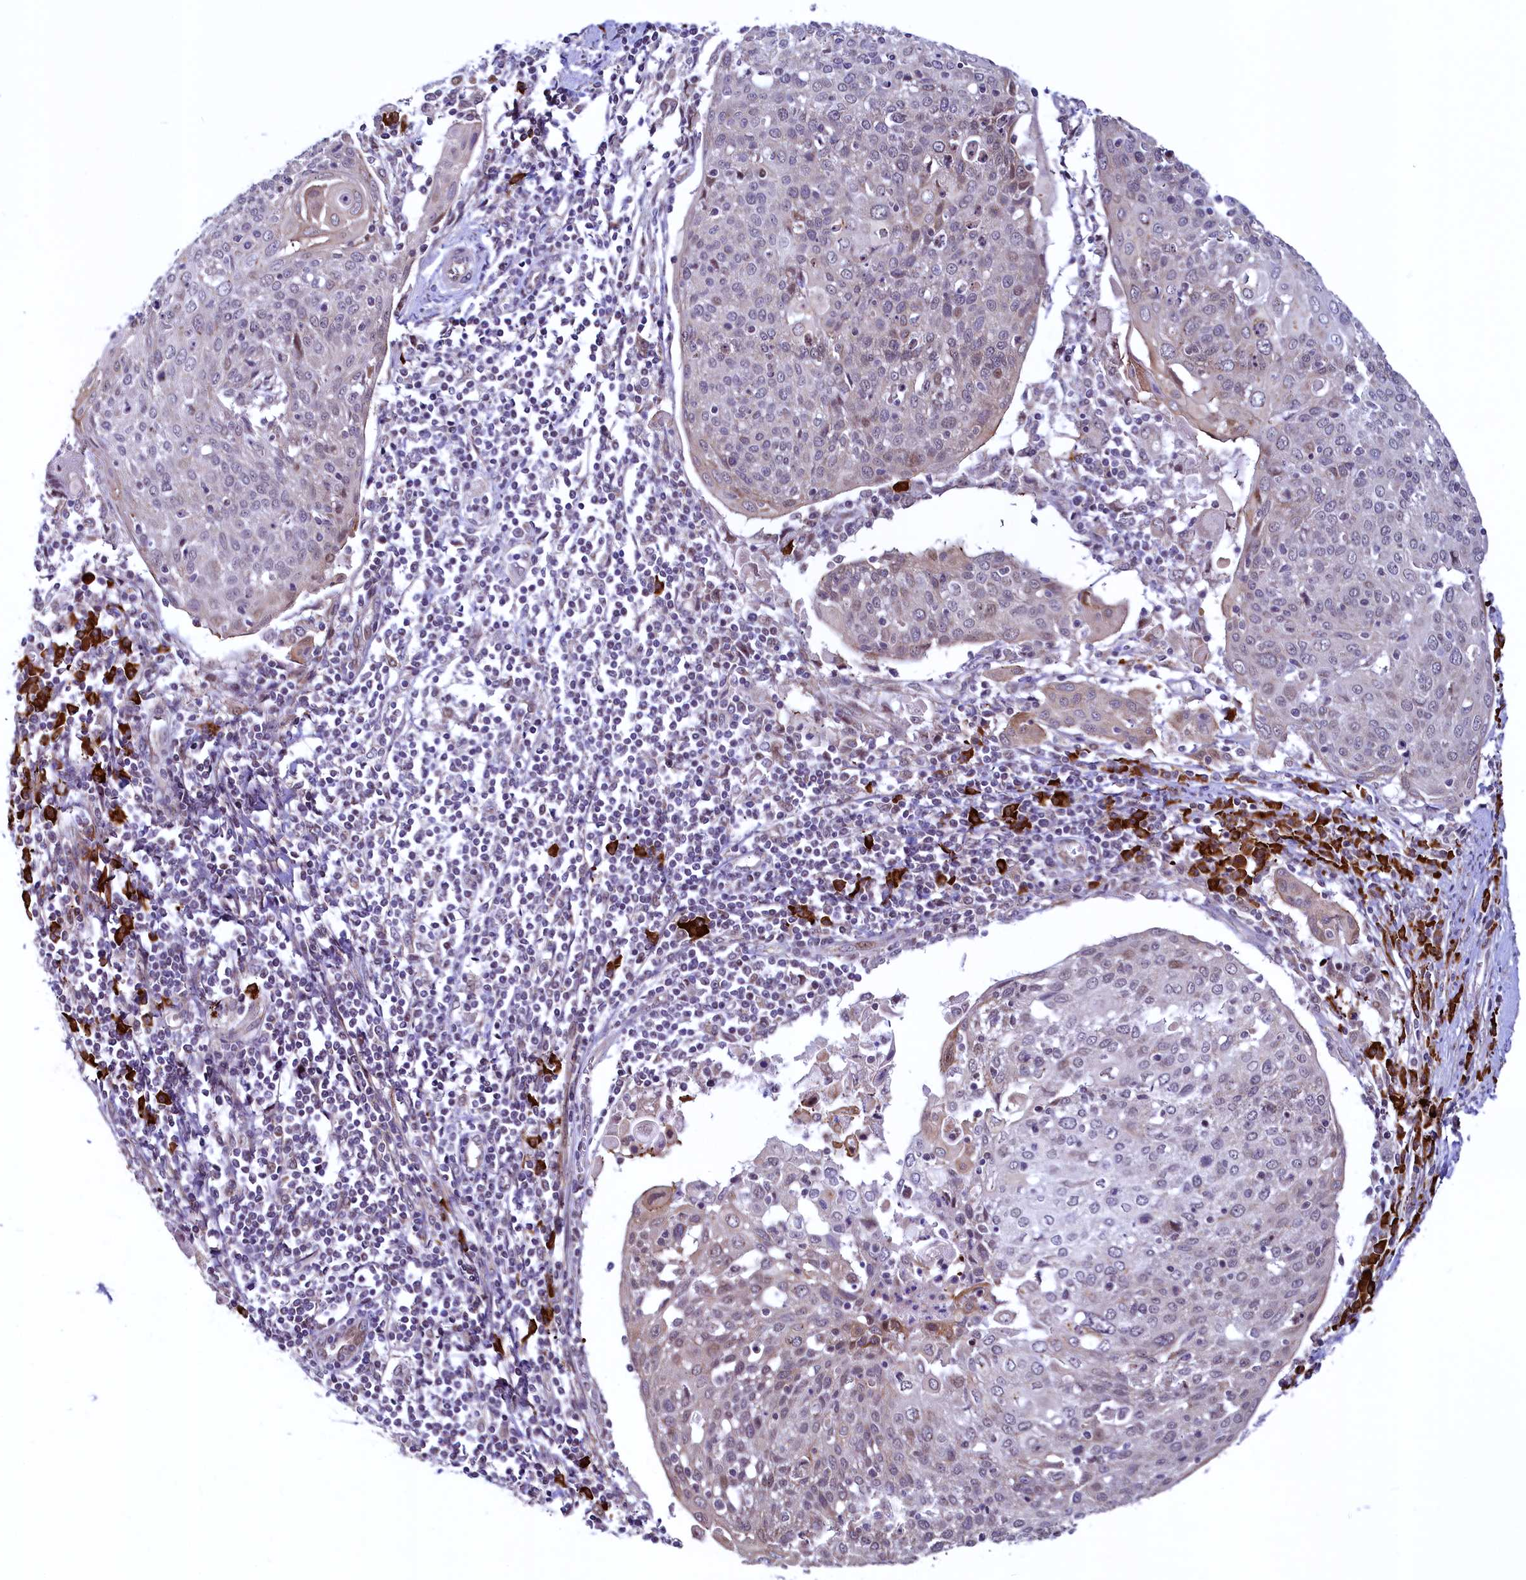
{"staining": {"intensity": "moderate", "quantity": "<25%", "location": "cytoplasmic/membranous,nuclear"}, "tissue": "cervical cancer", "cell_type": "Tumor cells", "image_type": "cancer", "snomed": [{"axis": "morphology", "description": "Squamous cell carcinoma, NOS"}, {"axis": "topography", "description": "Cervix"}], "caption": "Cervical squamous cell carcinoma stained for a protein shows moderate cytoplasmic/membranous and nuclear positivity in tumor cells.", "gene": "RBFA", "patient": {"sex": "female", "age": 67}}